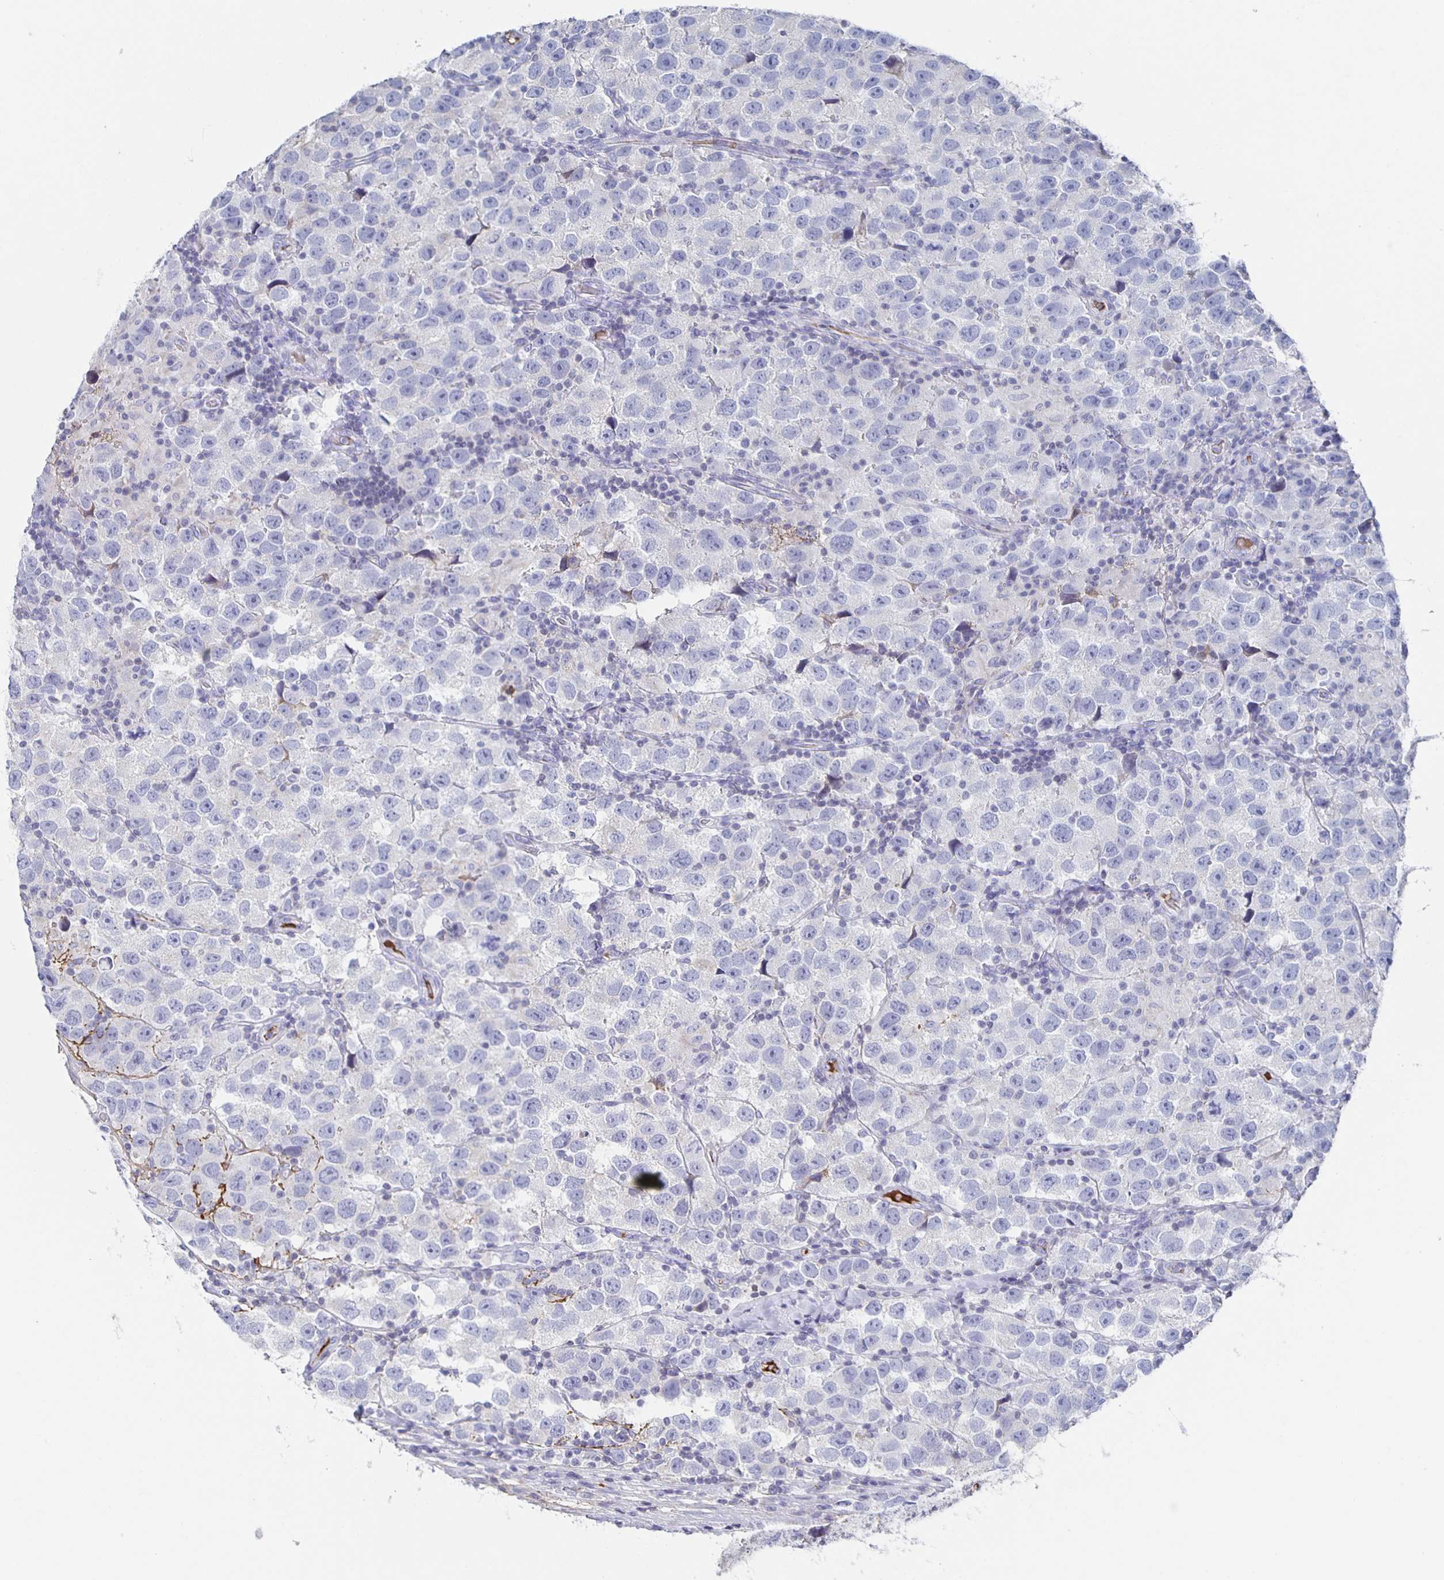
{"staining": {"intensity": "negative", "quantity": "none", "location": "none"}, "tissue": "testis cancer", "cell_type": "Tumor cells", "image_type": "cancer", "snomed": [{"axis": "morphology", "description": "Seminoma, NOS"}, {"axis": "topography", "description": "Testis"}], "caption": "IHC of human testis seminoma demonstrates no staining in tumor cells.", "gene": "FGA", "patient": {"sex": "male", "age": 26}}